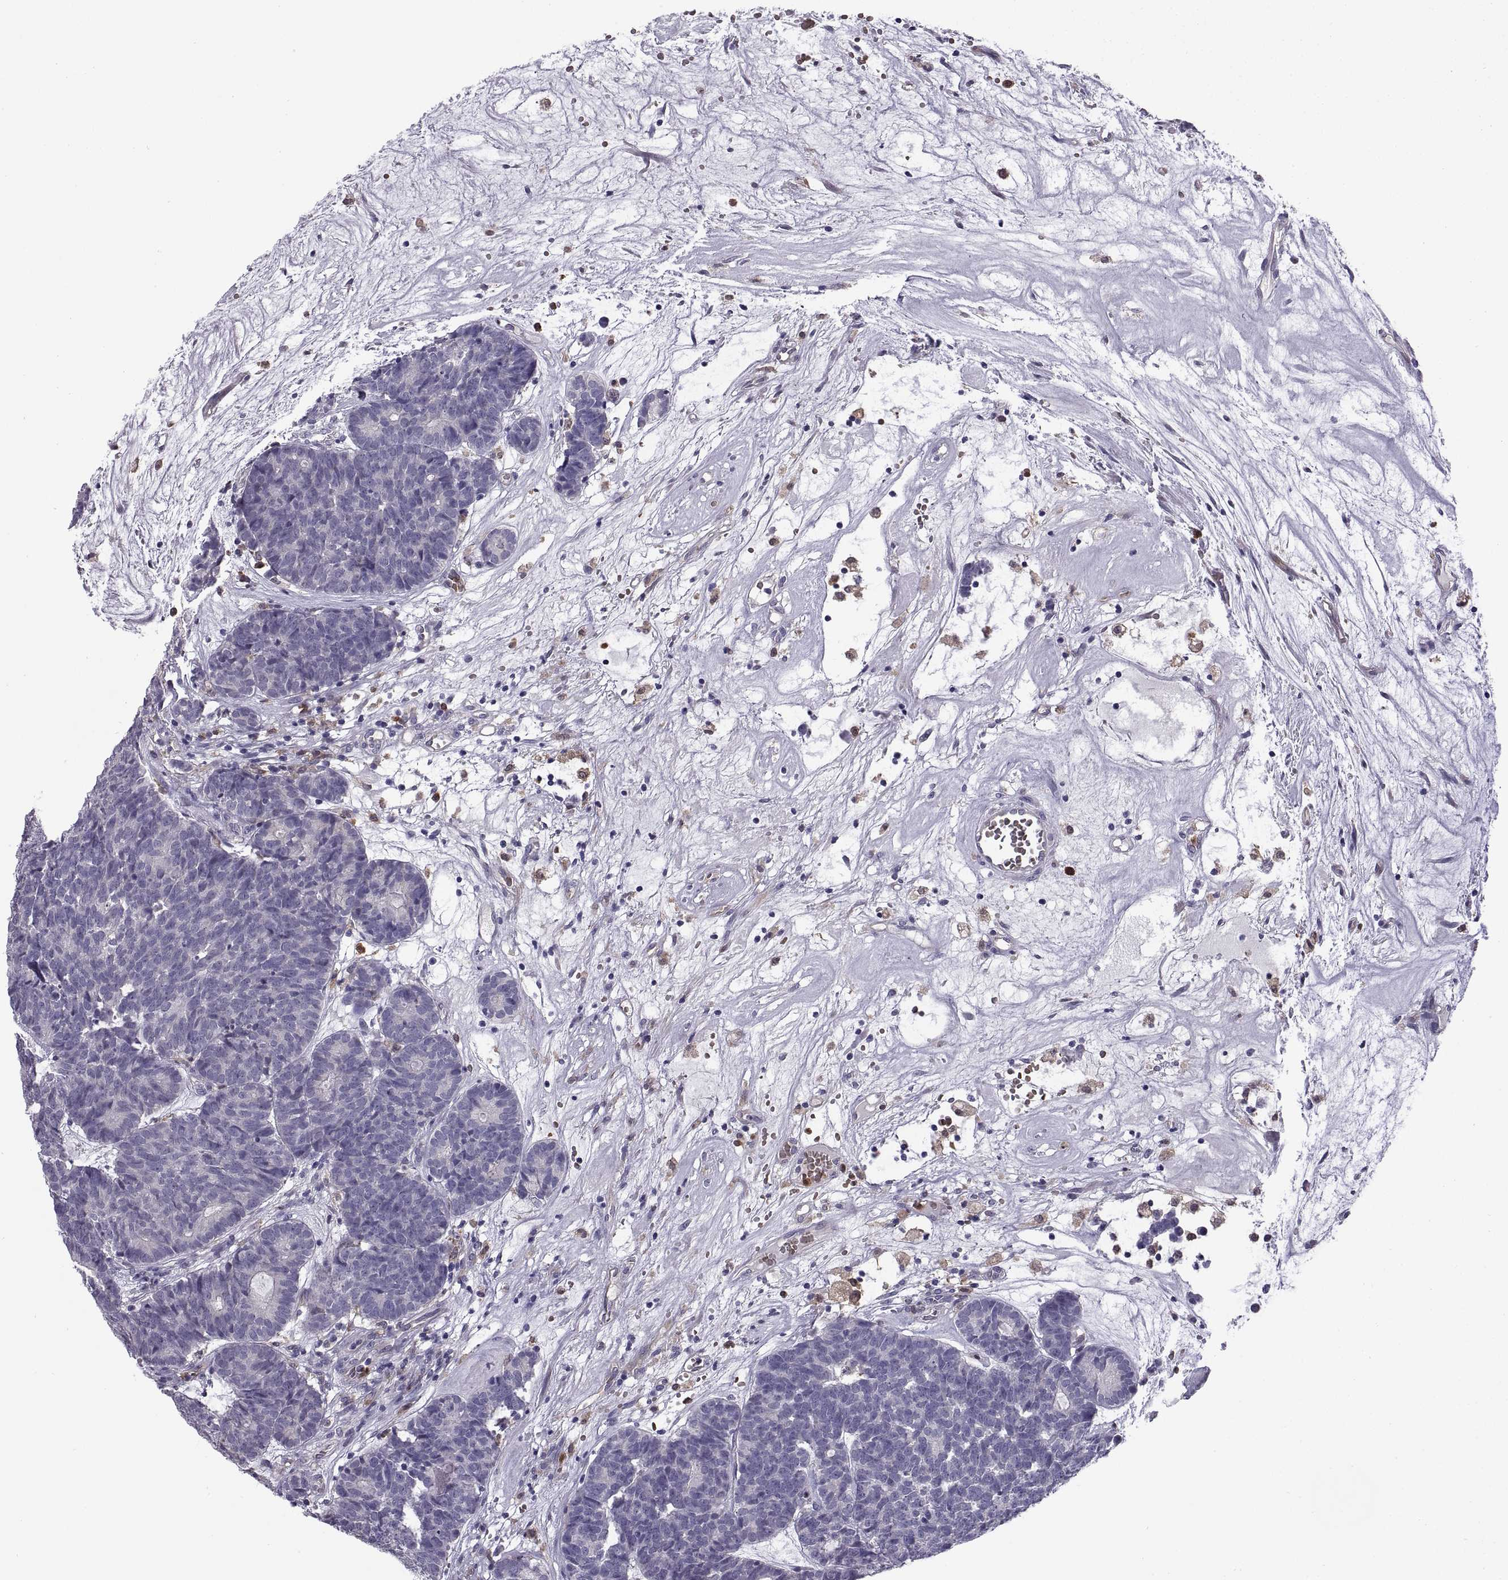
{"staining": {"intensity": "negative", "quantity": "none", "location": "none"}, "tissue": "head and neck cancer", "cell_type": "Tumor cells", "image_type": "cancer", "snomed": [{"axis": "morphology", "description": "Adenocarcinoma, NOS"}, {"axis": "topography", "description": "Head-Neck"}], "caption": "Immunohistochemical staining of head and neck cancer demonstrates no significant expression in tumor cells.", "gene": "DOK3", "patient": {"sex": "female", "age": 81}}